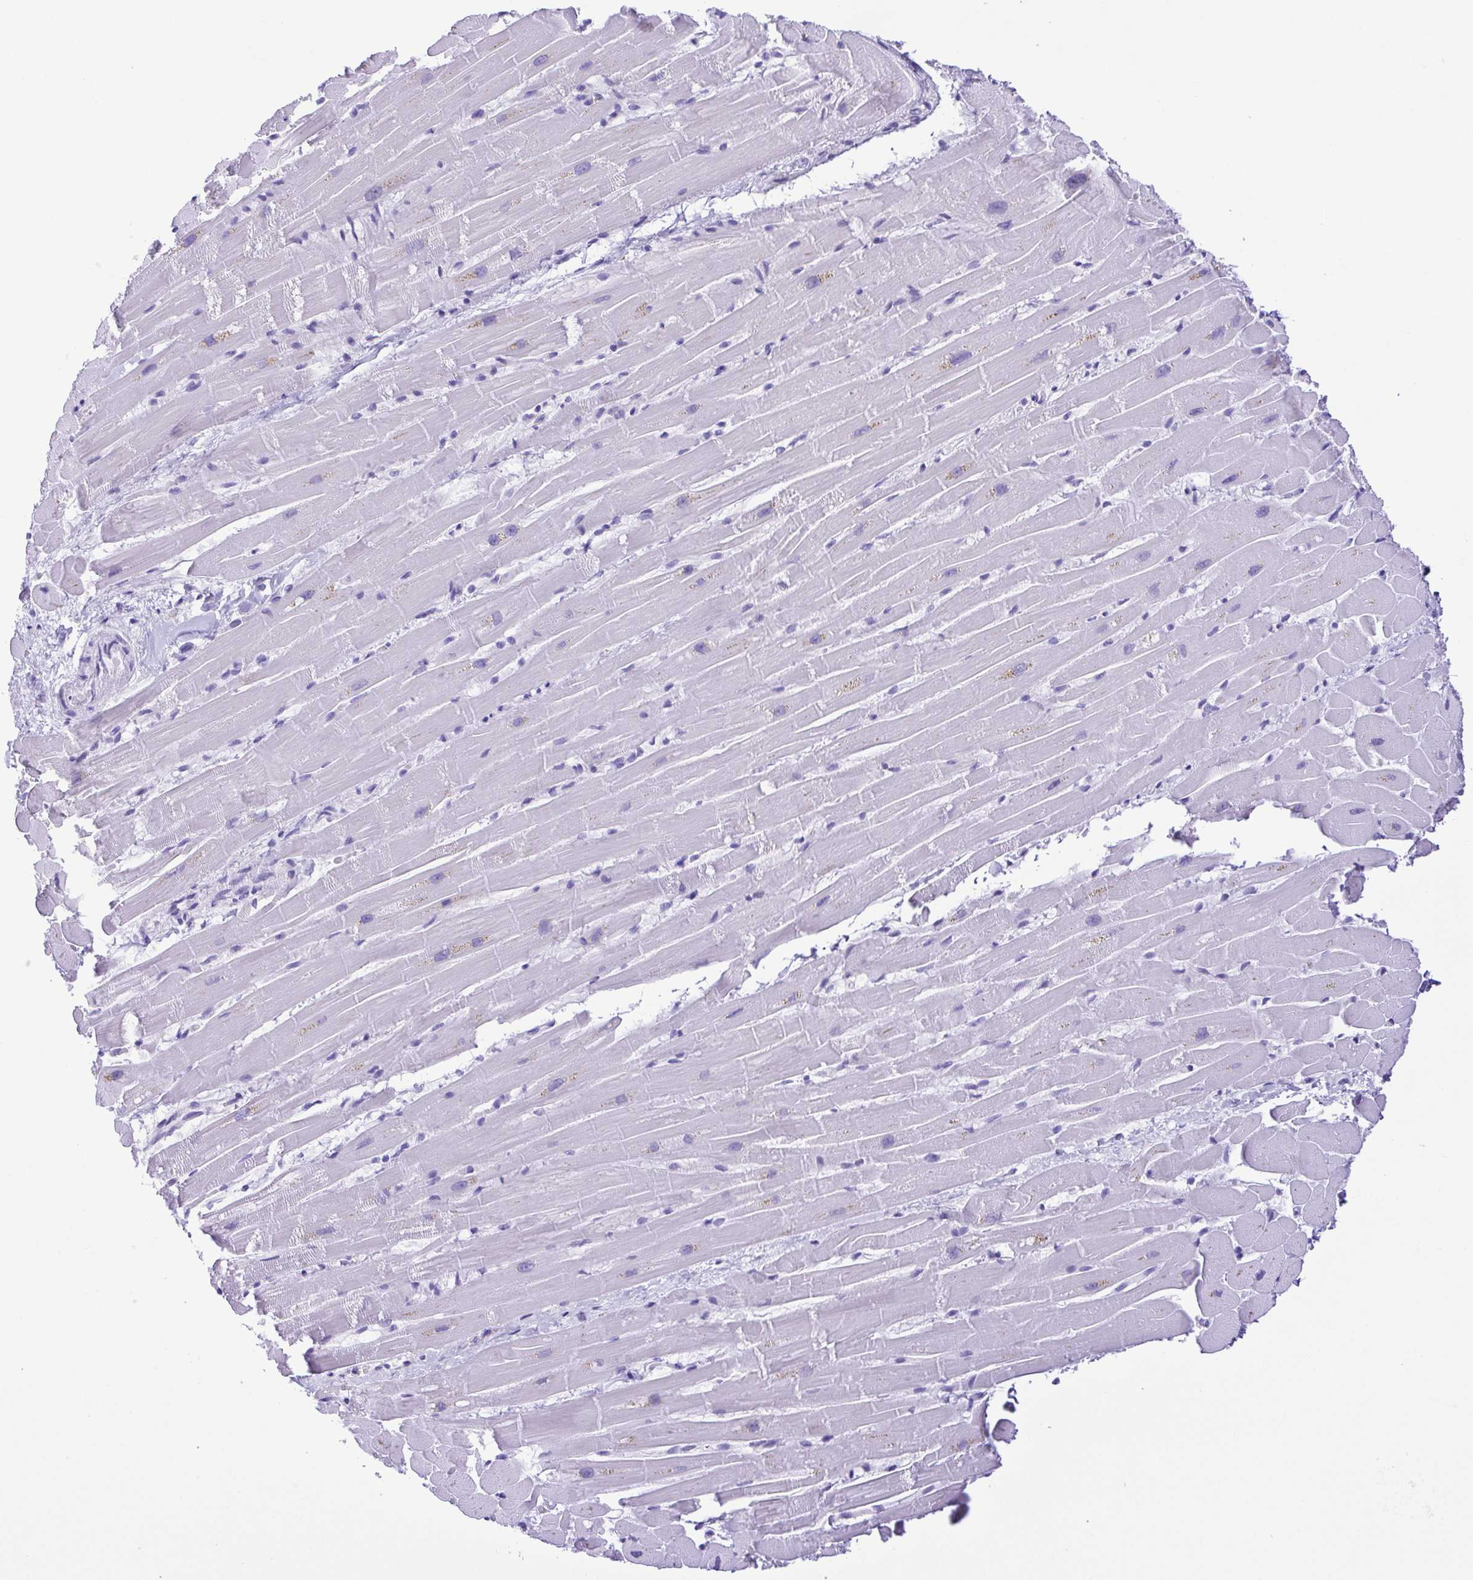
{"staining": {"intensity": "negative", "quantity": "none", "location": "none"}, "tissue": "heart muscle", "cell_type": "Cardiomyocytes", "image_type": "normal", "snomed": [{"axis": "morphology", "description": "Normal tissue, NOS"}, {"axis": "topography", "description": "Heart"}], "caption": "A micrograph of heart muscle stained for a protein exhibits no brown staining in cardiomyocytes. The staining is performed using DAB brown chromogen with nuclei counter-stained in using hematoxylin.", "gene": "PAK3", "patient": {"sex": "male", "age": 37}}